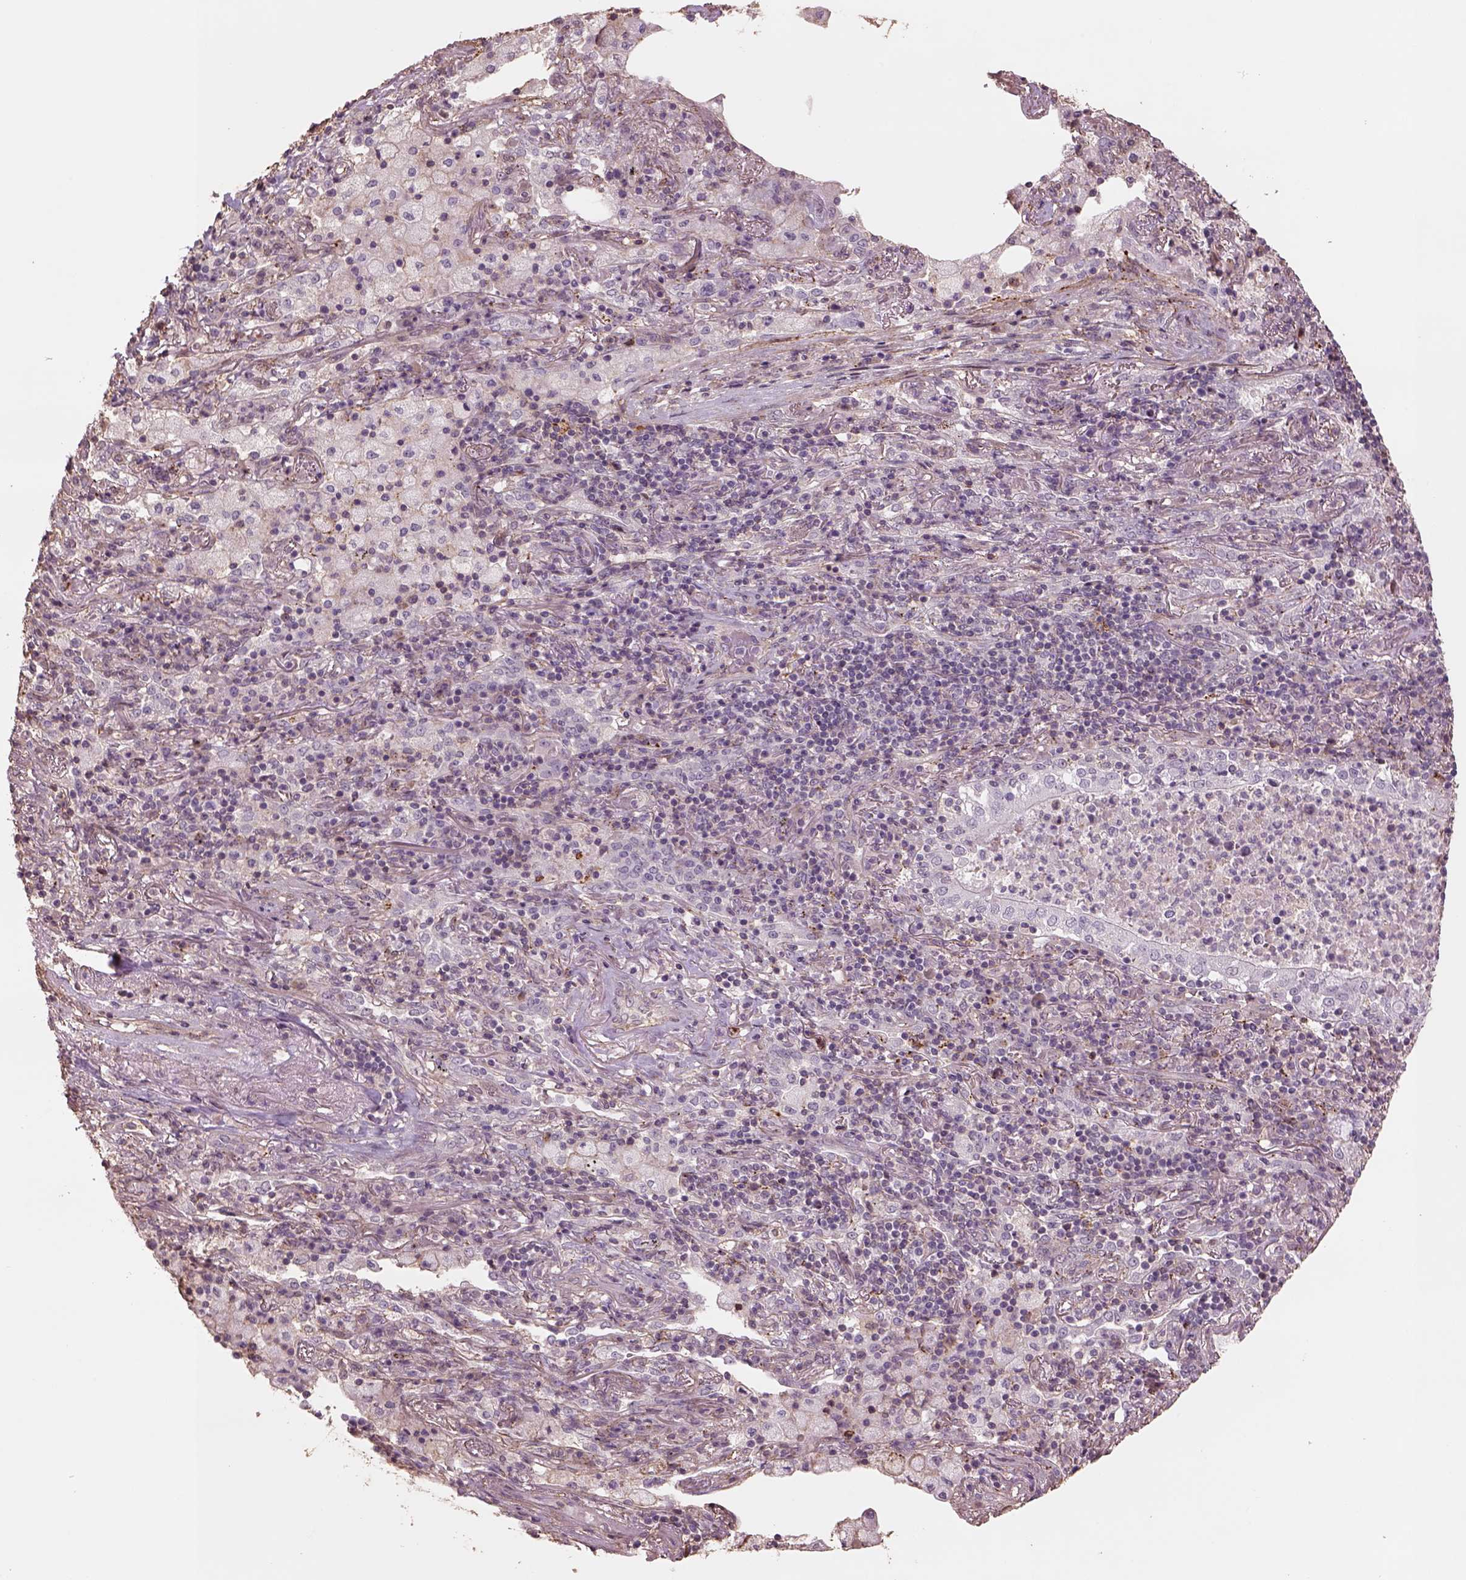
{"staining": {"intensity": "negative", "quantity": "none", "location": "none"}, "tissue": "lung cancer", "cell_type": "Tumor cells", "image_type": "cancer", "snomed": [{"axis": "morphology", "description": "Normal tissue, NOS"}, {"axis": "morphology", "description": "Squamous cell carcinoma, NOS"}, {"axis": "topography", "description": "Bronchus"}, {"axis": "topography", "description": "Lung"}], "caption": "Immunohistochemistry (IHC) micrograph of squamous cell carcinoma (lung) stained for a protein (brown), which exhibits no expression in tumor cells.", "gene": "LIN7A", "patient": {"sex": "male", "age": 64}}